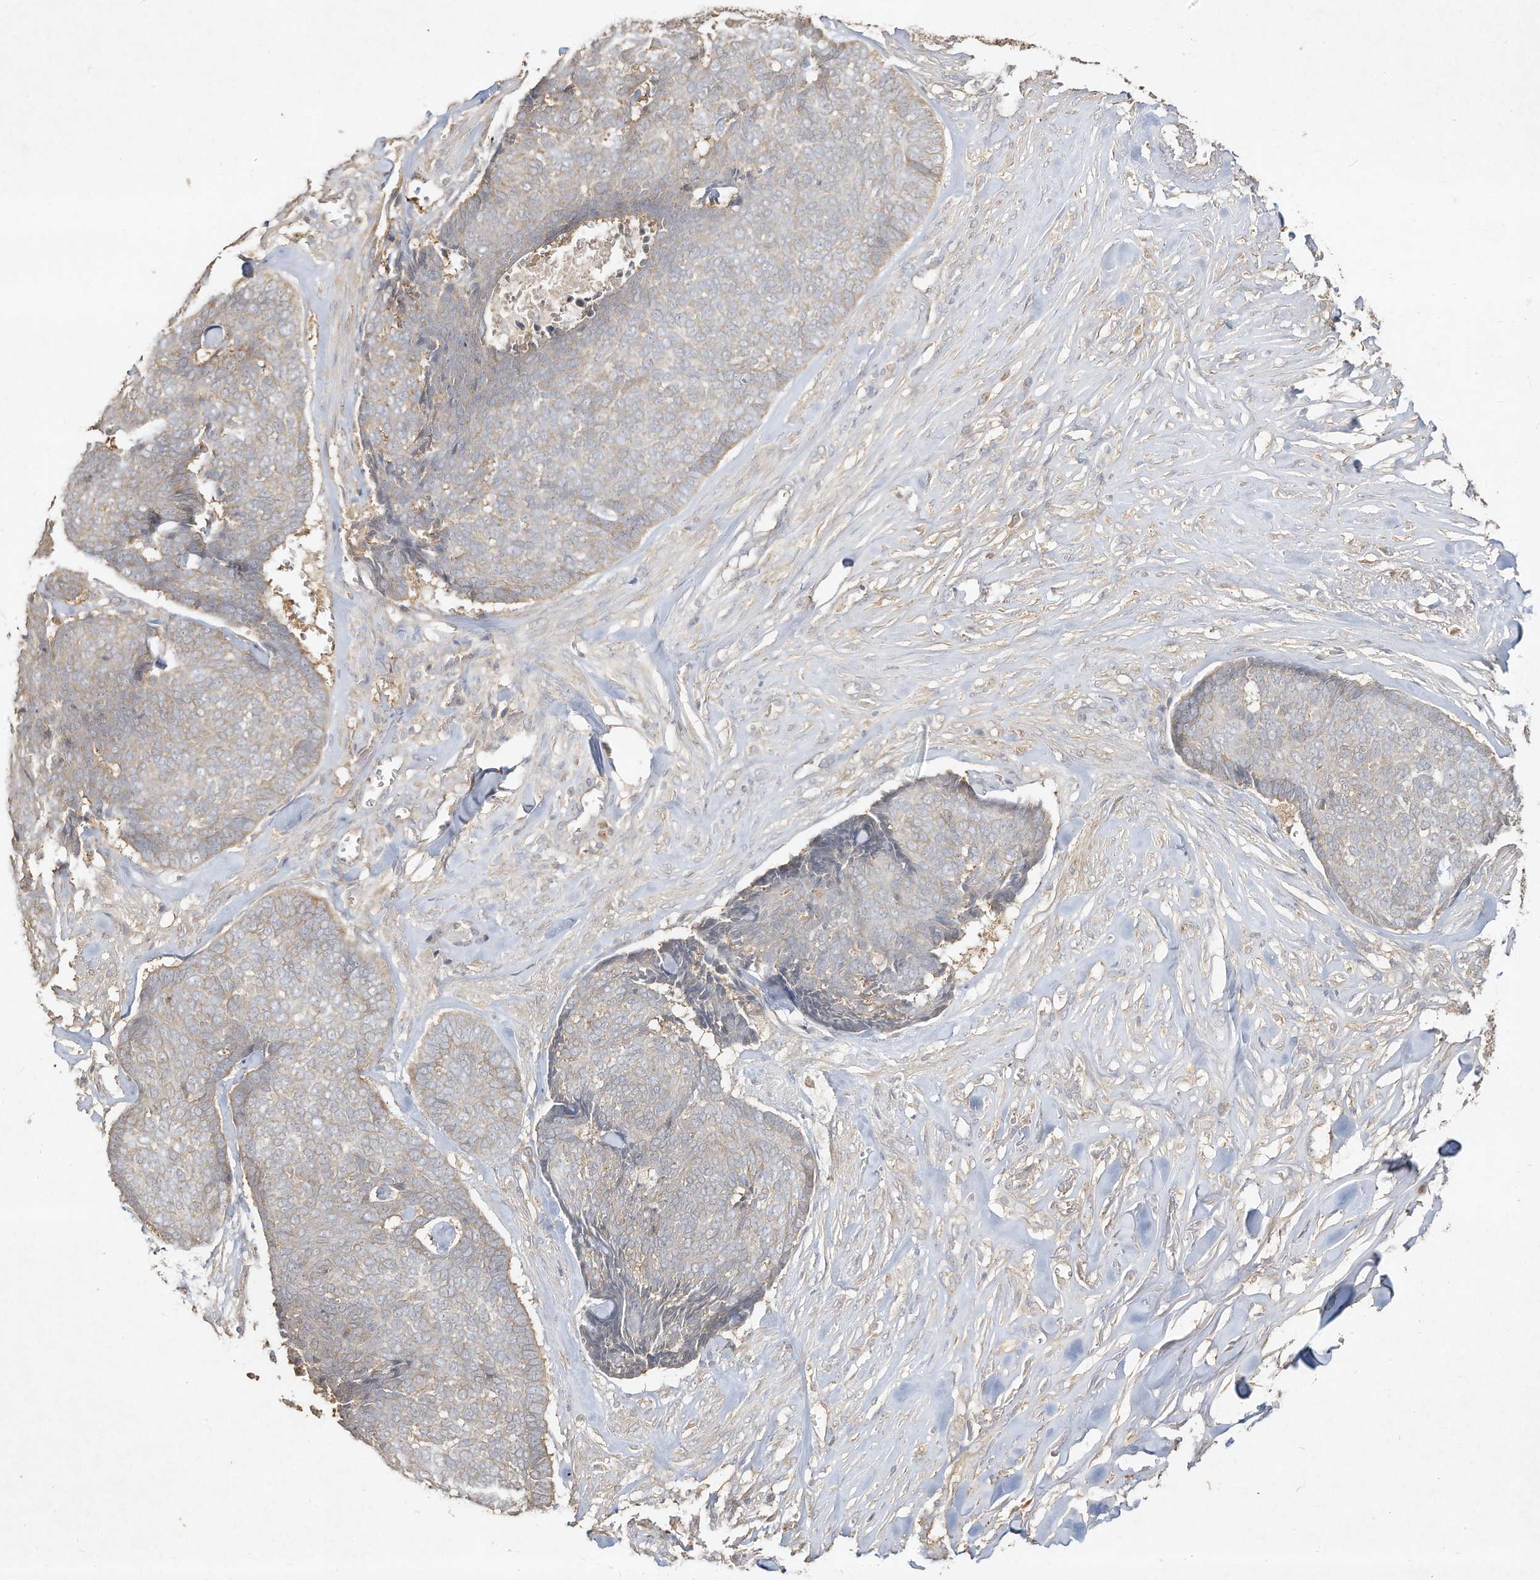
{"staining": {"intensity": "negative", "quantity": "none", "location": "none"}, "tissue": "skin cancer", "cell_type": "Tumor cells", "image_type": "cancer", "snomed": [{"axis": "morphology", "description": "Basal cell carcinoma"}, {"axis": "topography", "description": "Skin"}], "caption": "There is no significant expression in tumor cells of basal cell carcinoma (skin).", "gene": "DYNC1I2", "patient": {"sex": "male", "age": 84}}